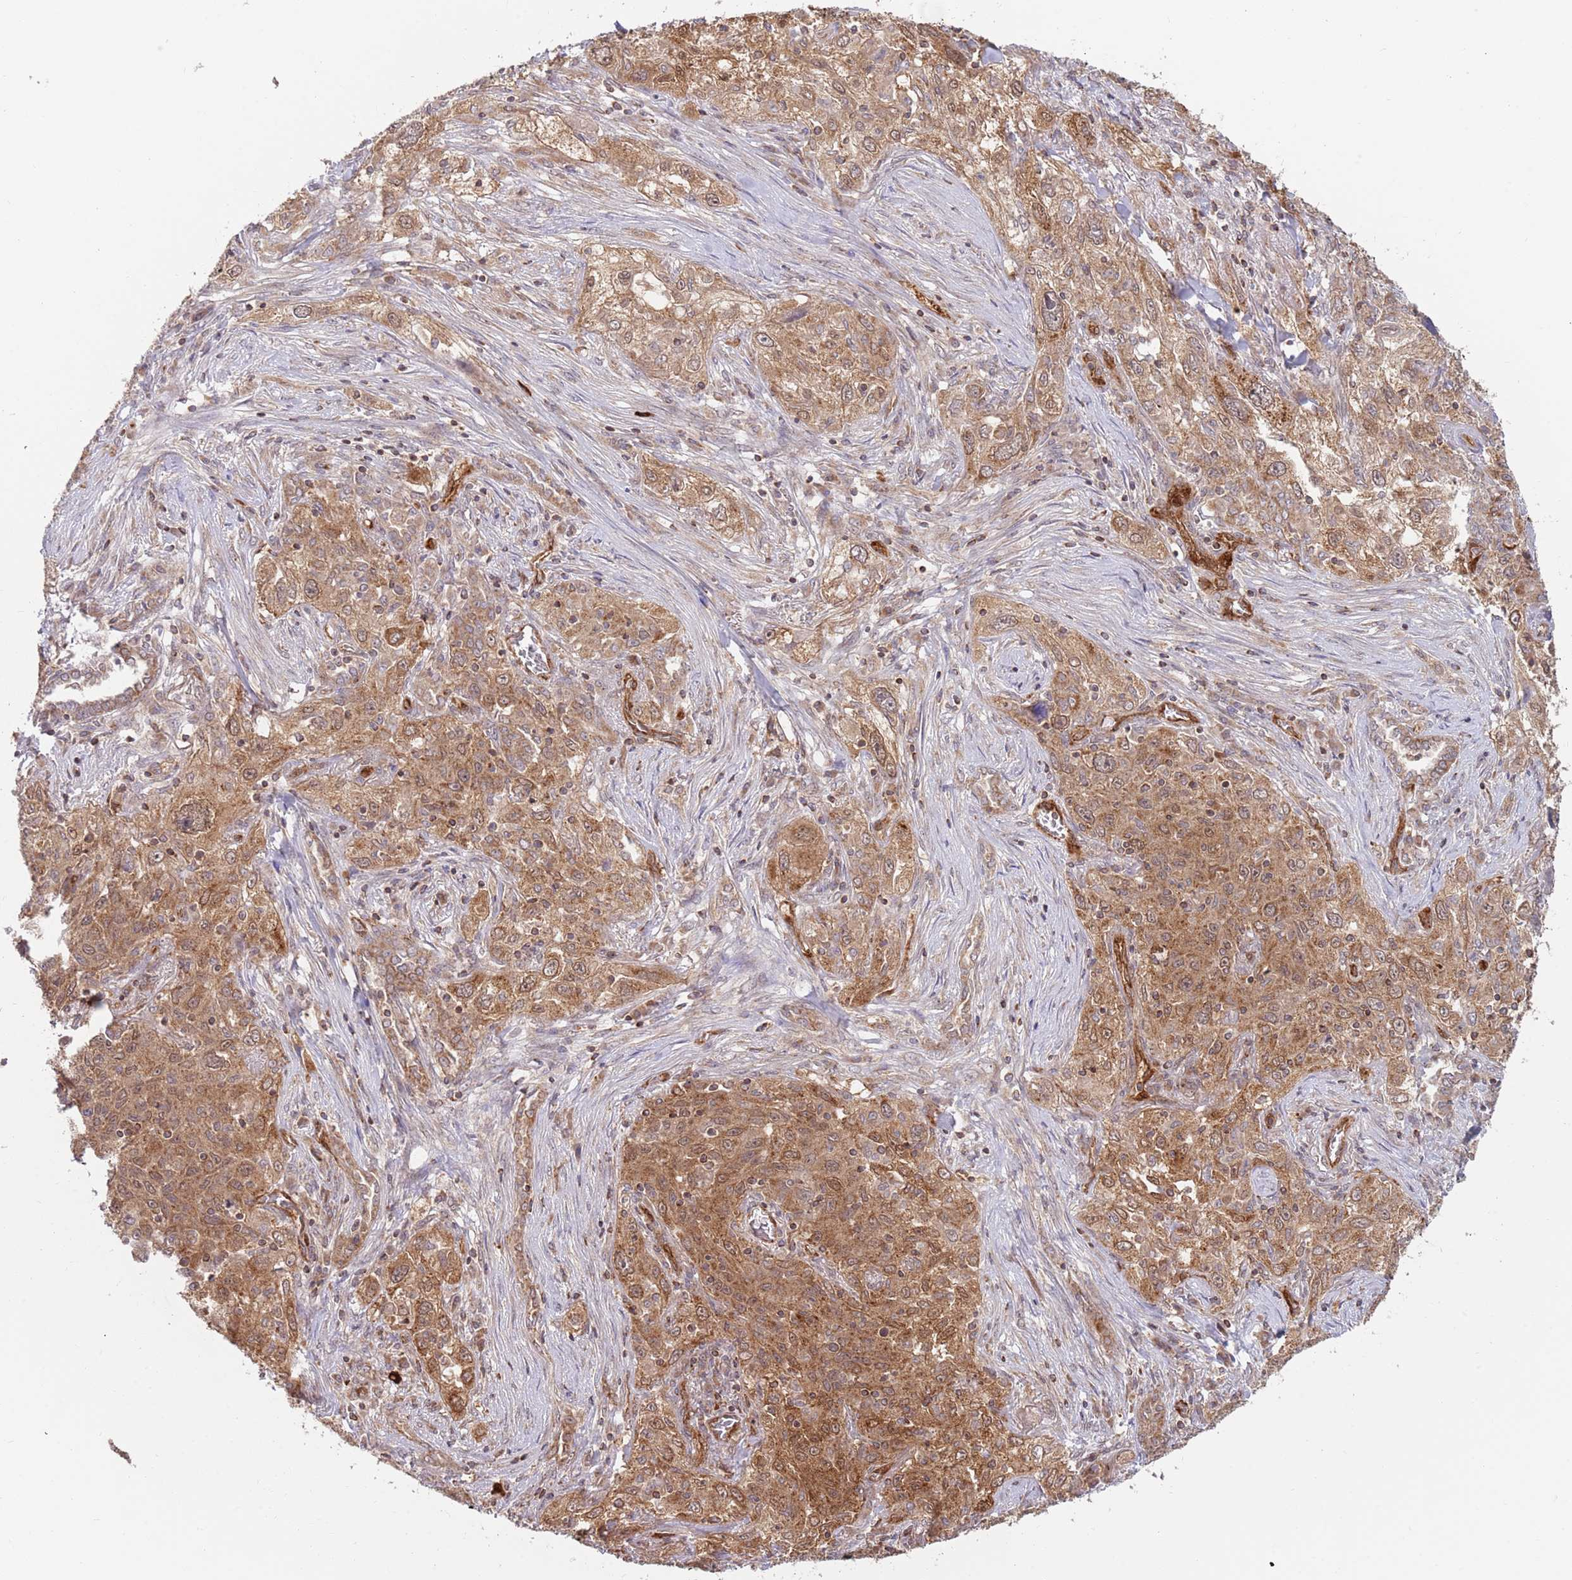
{"staining": {"intensity": "moderate", "quantity": ">75%", "location": "cytoplasmic/membranous"}, "tissue": "lung cancer", "cell_type": "Tumor cells", "image_type": "cancer", "snomed": [{"axis": "morphology", "description": "Squamous cell carcinoma, NOS"}, {"axis": "topography", "description": "Lung"}], "caption": "Lung cancer tissue displays moderate cytoplasmic/membranous positivity in about >75% of tumor cells", "gene": "GUK1", "patient": {"sex": "female", "age": 69}}